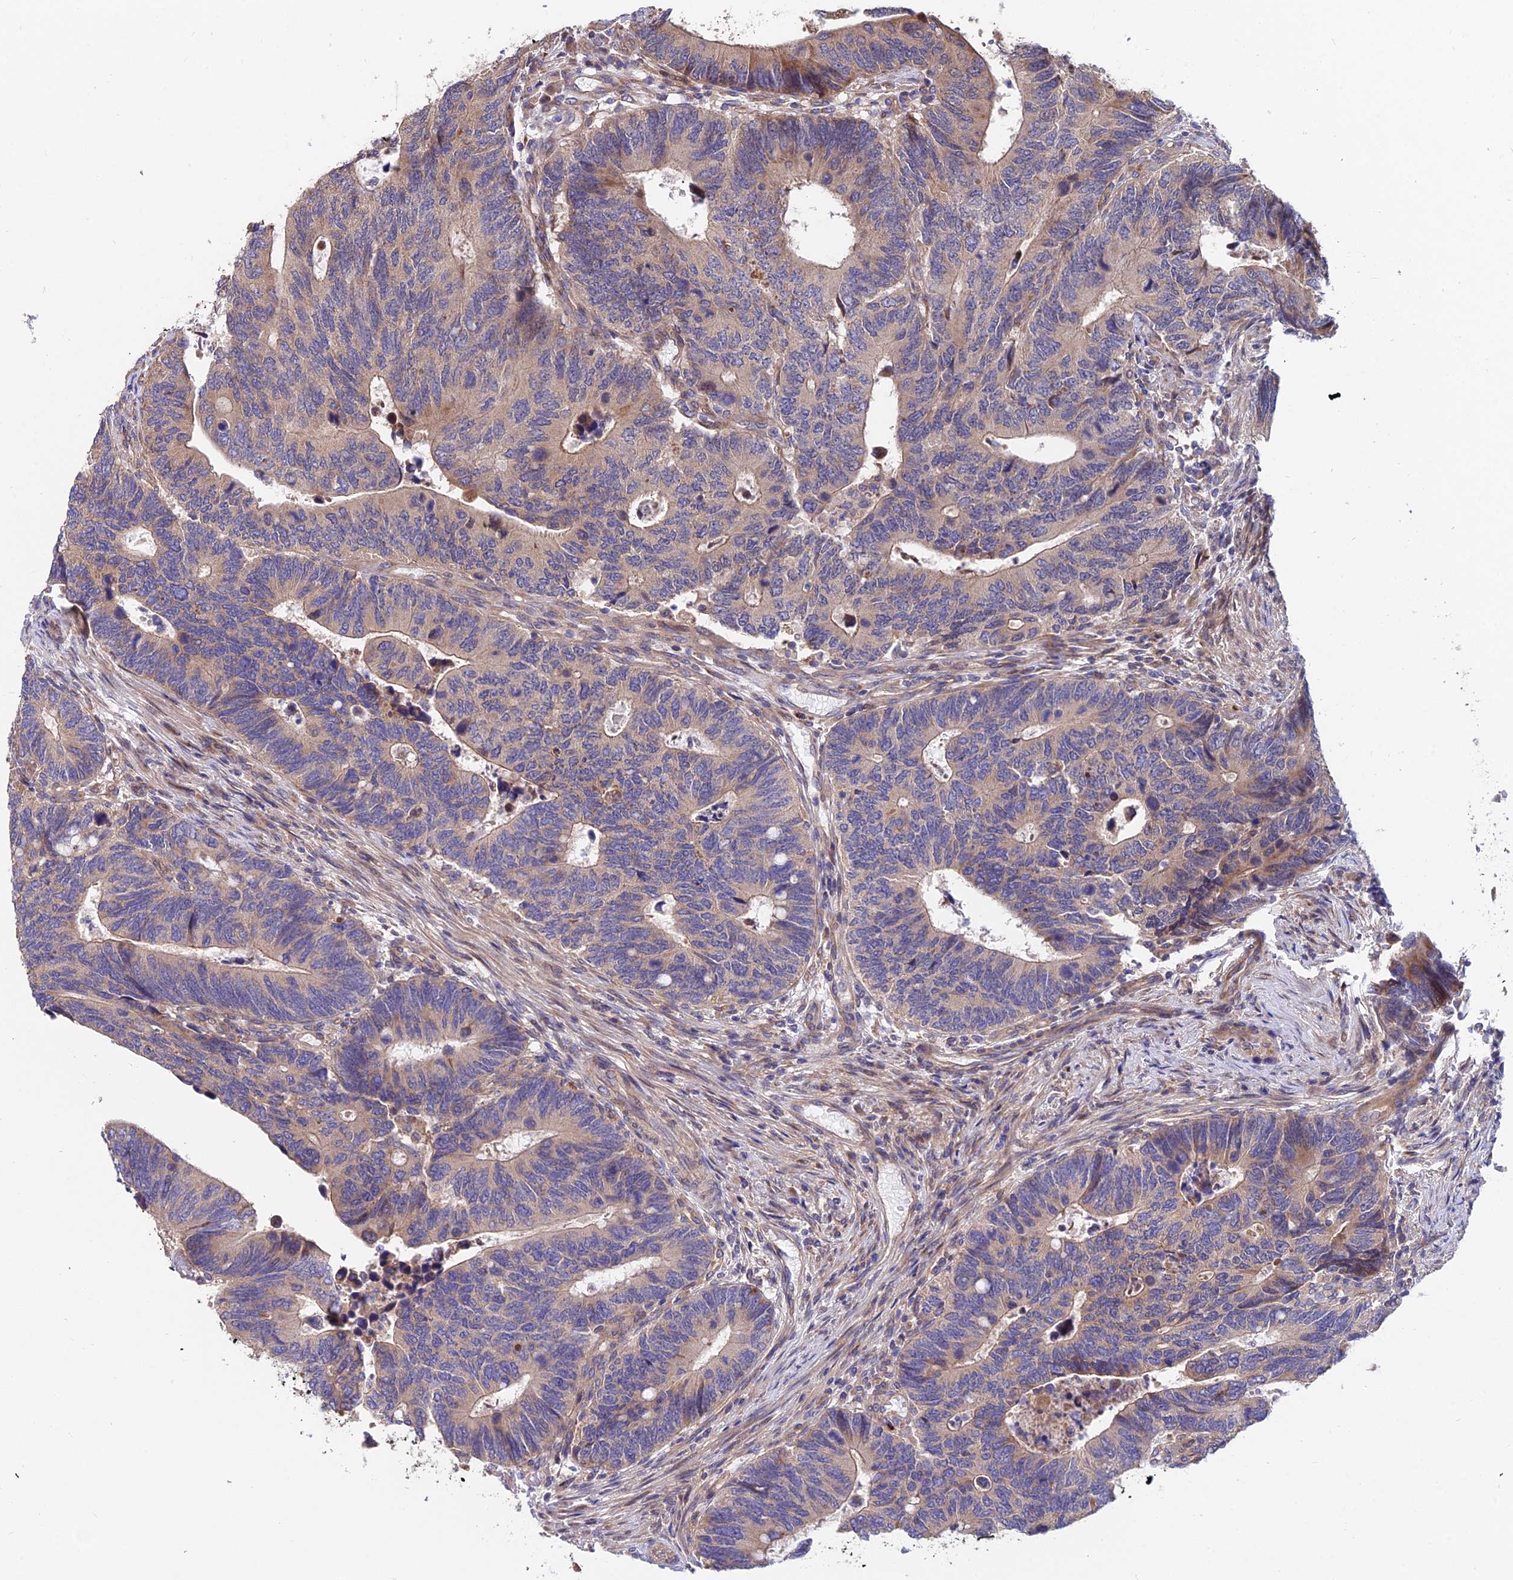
{"staining": {"intensity": "weak", "quantity": "<25%", "location": "cytoplasmic/membranous"}, "tissue": "colorectal cancer", "cell_type": "Tumor cells", "image_type": "cancer", "snomed": [{"axis": "morphology", "description": "Adenocarcinoma, NOS"}, {"axis": "topography", "description": "Colon"}], "caption": "Immunohistochemical staining of human colorectal cancer reveals no significant expression in tumor cells.", "gene": "CDC37L1", "patient": {"sex": "male", "age": 87}}